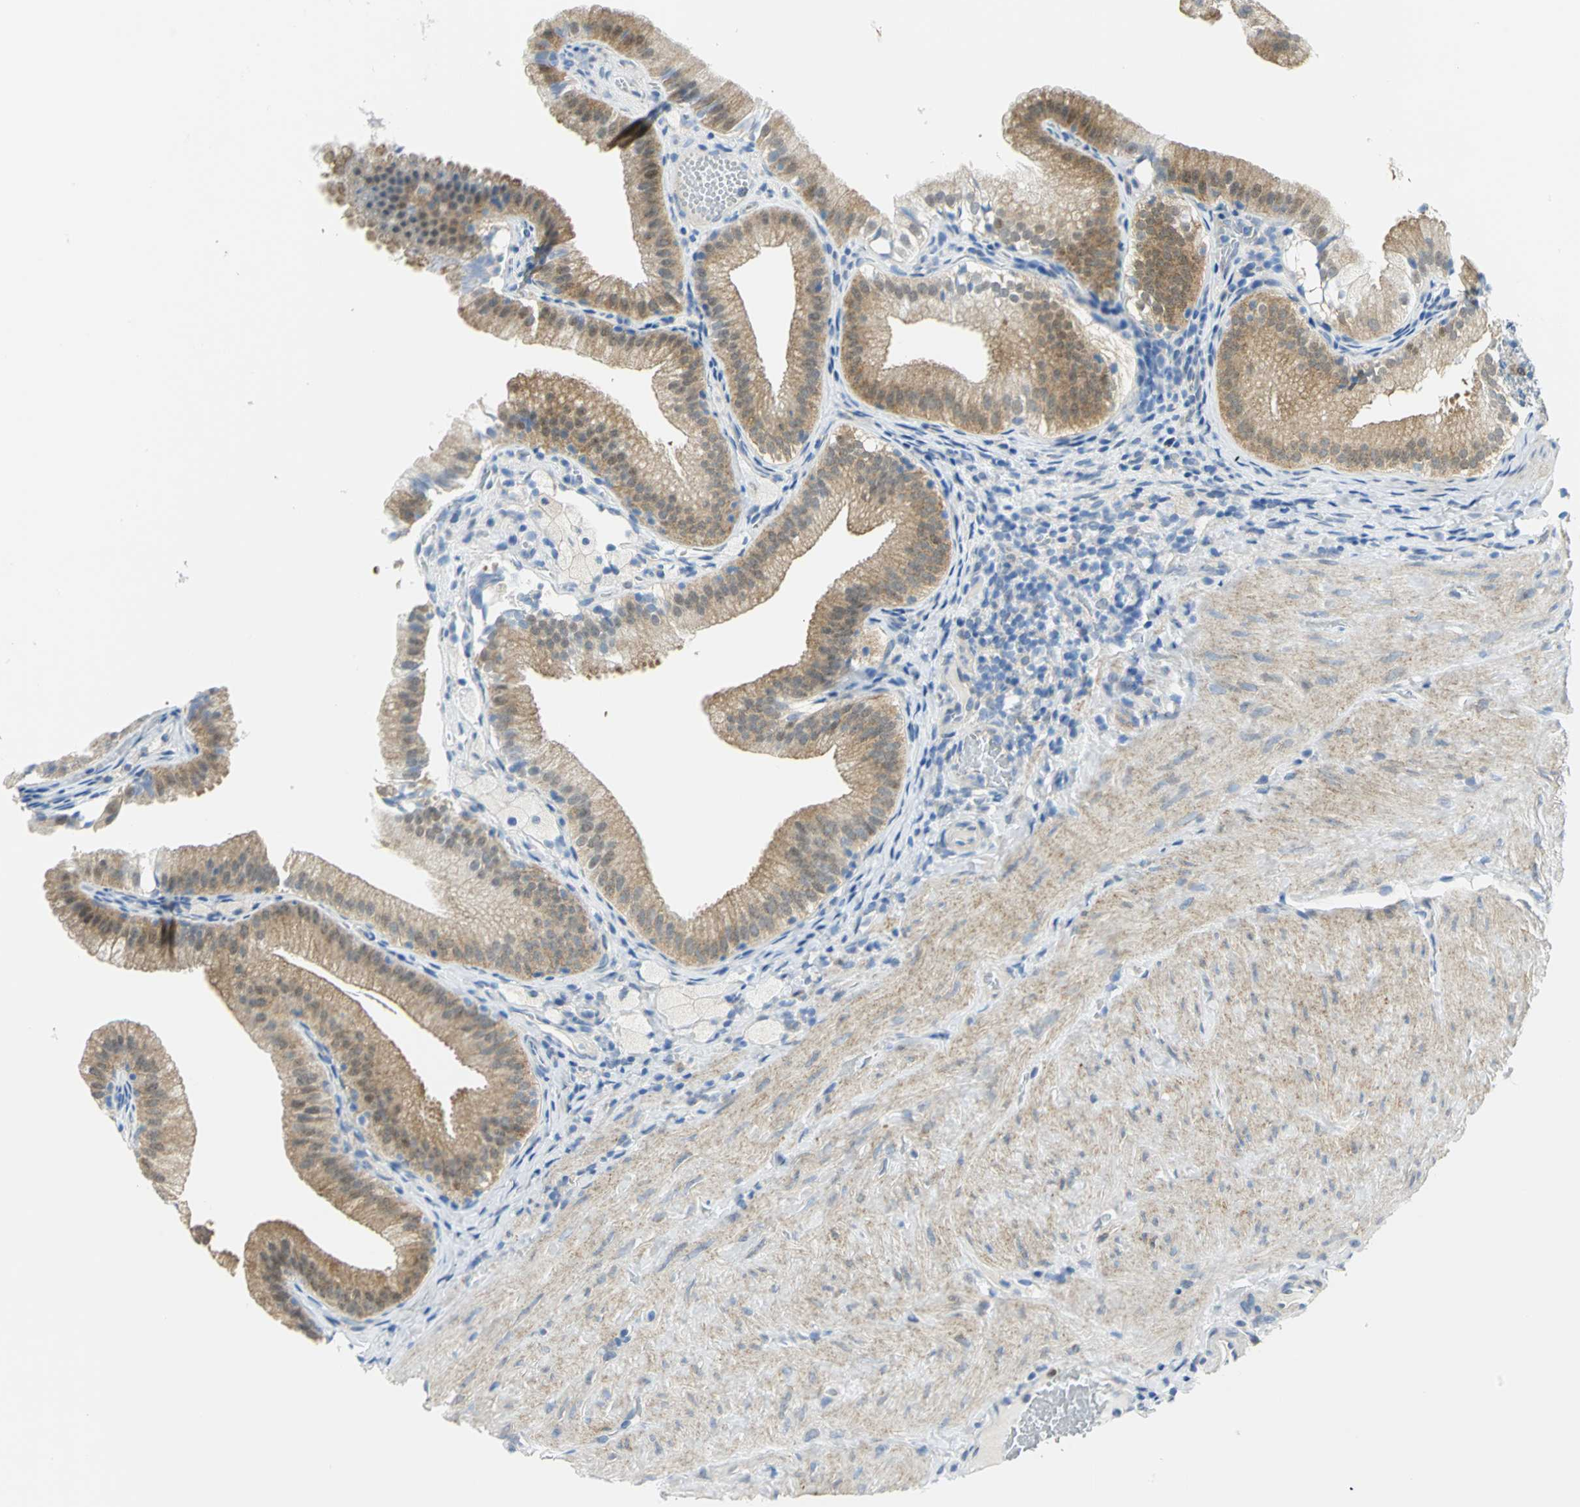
{"staining": {"intensity": "weak", "quantity": ">75%", "location": "cytoplasmic/membranous"}, "tissue": "gallbladder", "cell_type": "Glandular cells", "image_type": "normal", "snomed": [{"axis": "morphology", "description": "Normal tissue, NOS"}, {"axis": "topography", "description": "Gallbladder"}], "caption": "An image of human gallbladder stained for a protein reveals weak cytoplasmic/membranous brown staining in glandular cells. Using DAB (3,3'-diaminobenzidine) (brown) and hematoxylin (blue) stains, captured at high magnification using brightfield microscopy.", "gene": "PGM3", "patient": {"sex": "female", "age": 24}}